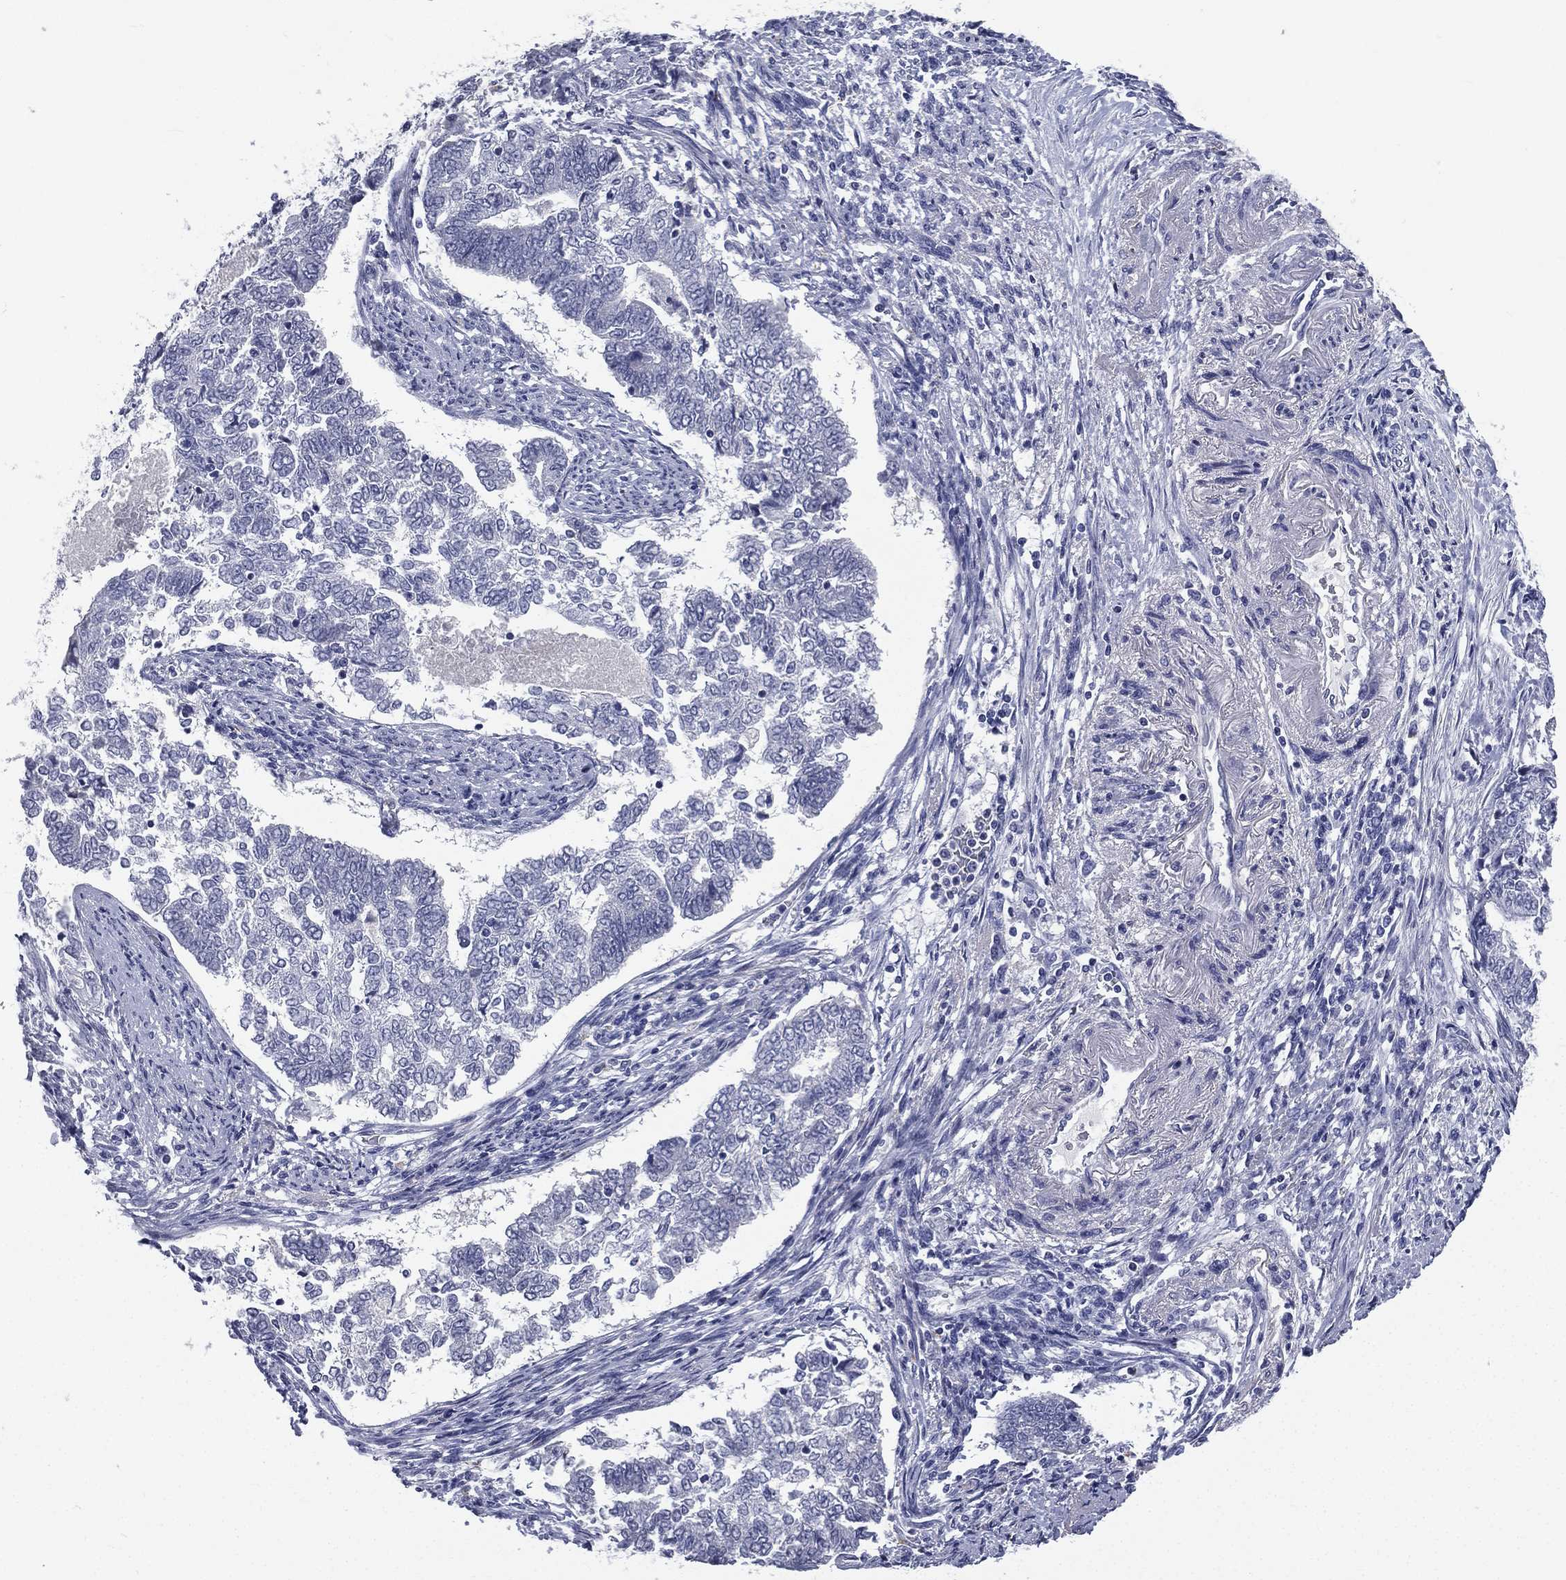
{"staining": {"intensity": "negative", "quantity": "none", "location": "none"}, "tissue": "endometrial cancer", "cell_type": "Tumor cells", "image_type": "cancer", "snomed": [{"axis": "morphology", "description": "Adenocarcinoma, NOS"}, {"axis": "topography", "description": "Endometrium"}], "caption": "Immunohistochemical staining of endometrial cancer (adenocarcinoma) demonstrates no significant positivity in tumor cells.", "gene": "IFT27", "patient": {"sex": "female", "age": 65}}